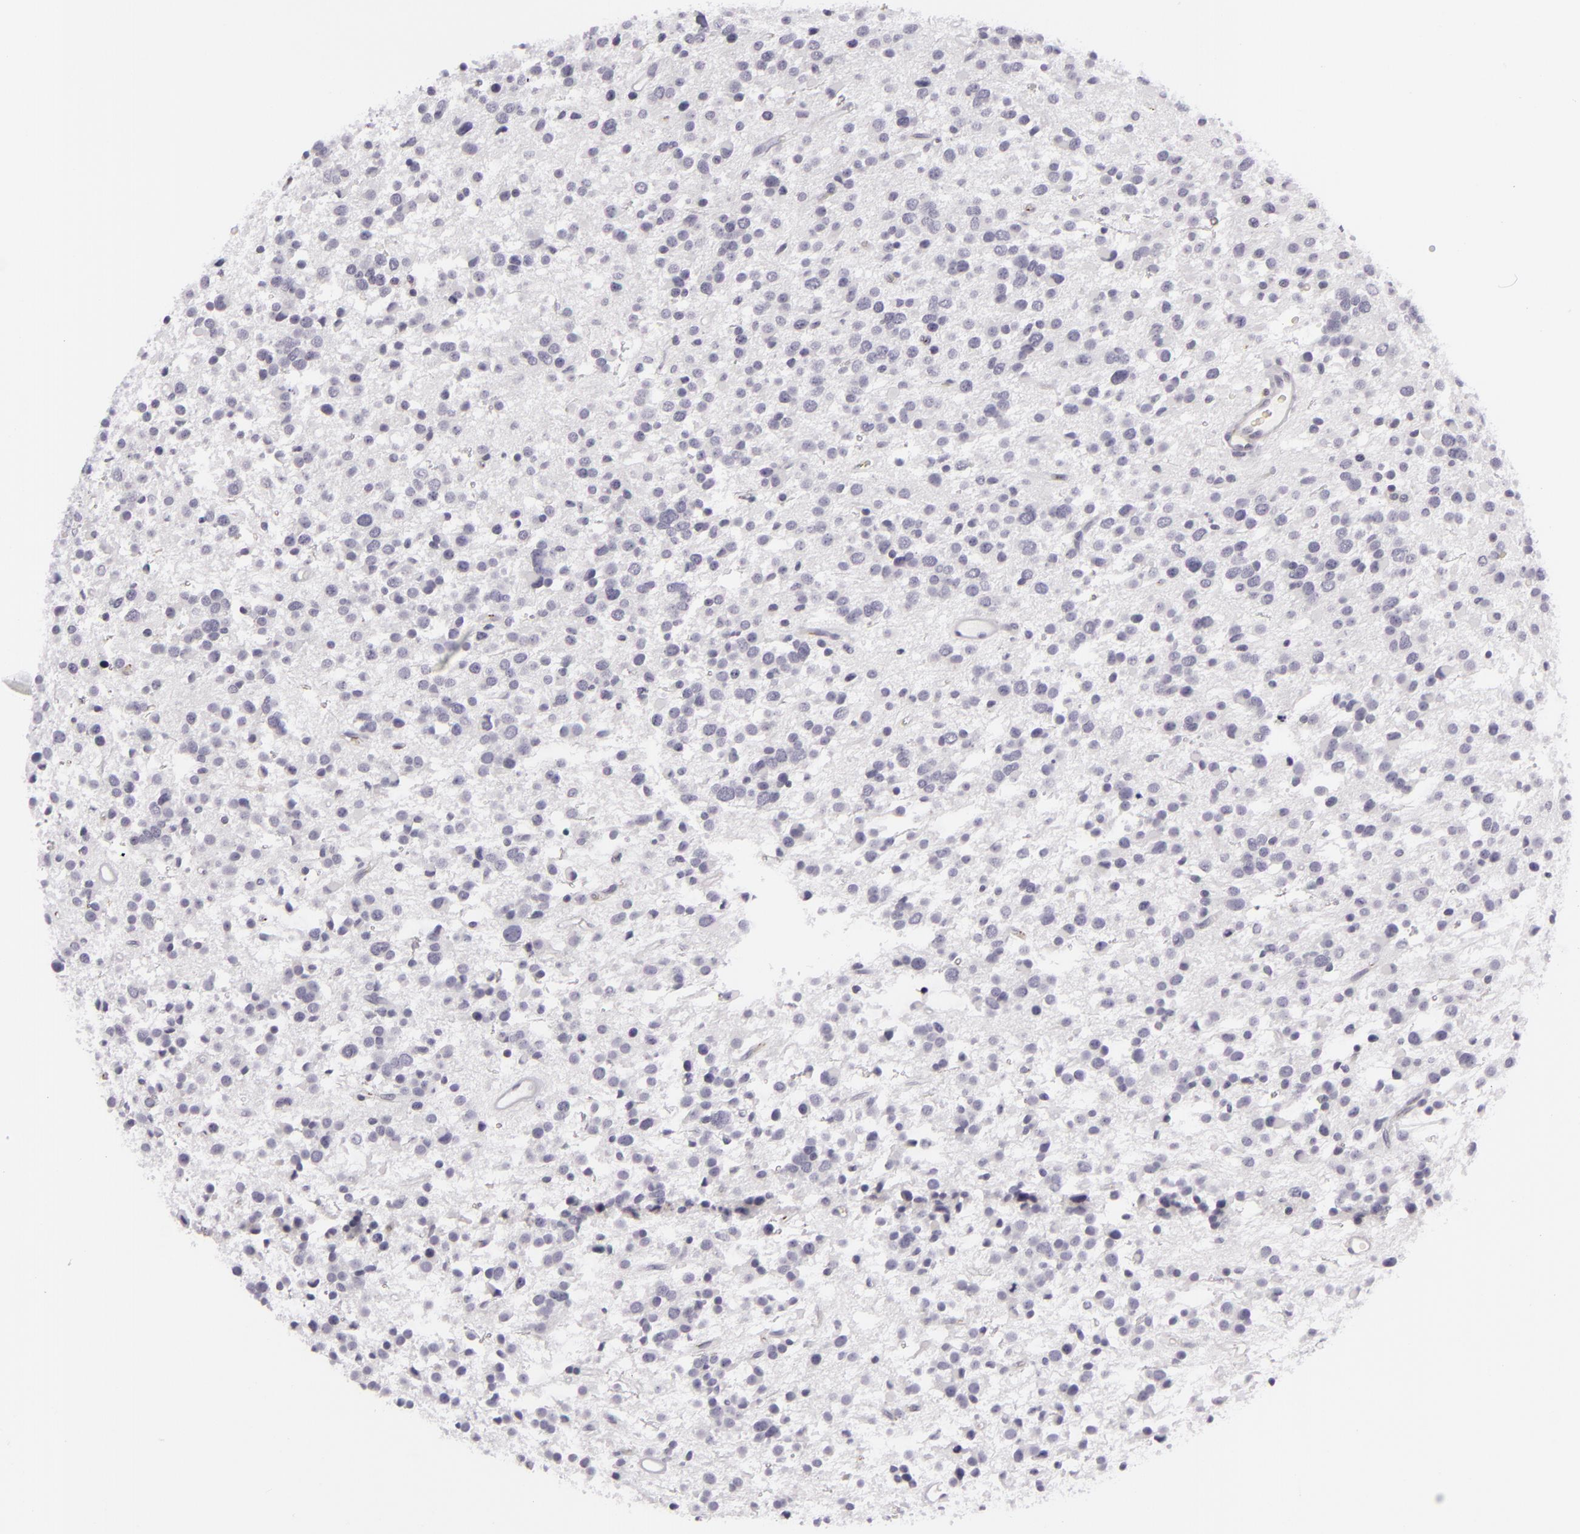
{"staining": {"intensity": "negative", "quantity": "none", "location": "none"}, "tissue": "glioma", "cell_type": "Tumor cells", "image_type": "cancer", "snomed": [{"axis": "morphology", "description": "Glioma, malignant, Low grade"}, {"axis": "topography", "description": "Brain"}], "caption": "Image shows no protein expression in tumor cells of glioma tissue.", "gene": "KCNAB2", "patient": {"sex": "female", "age": 36}}